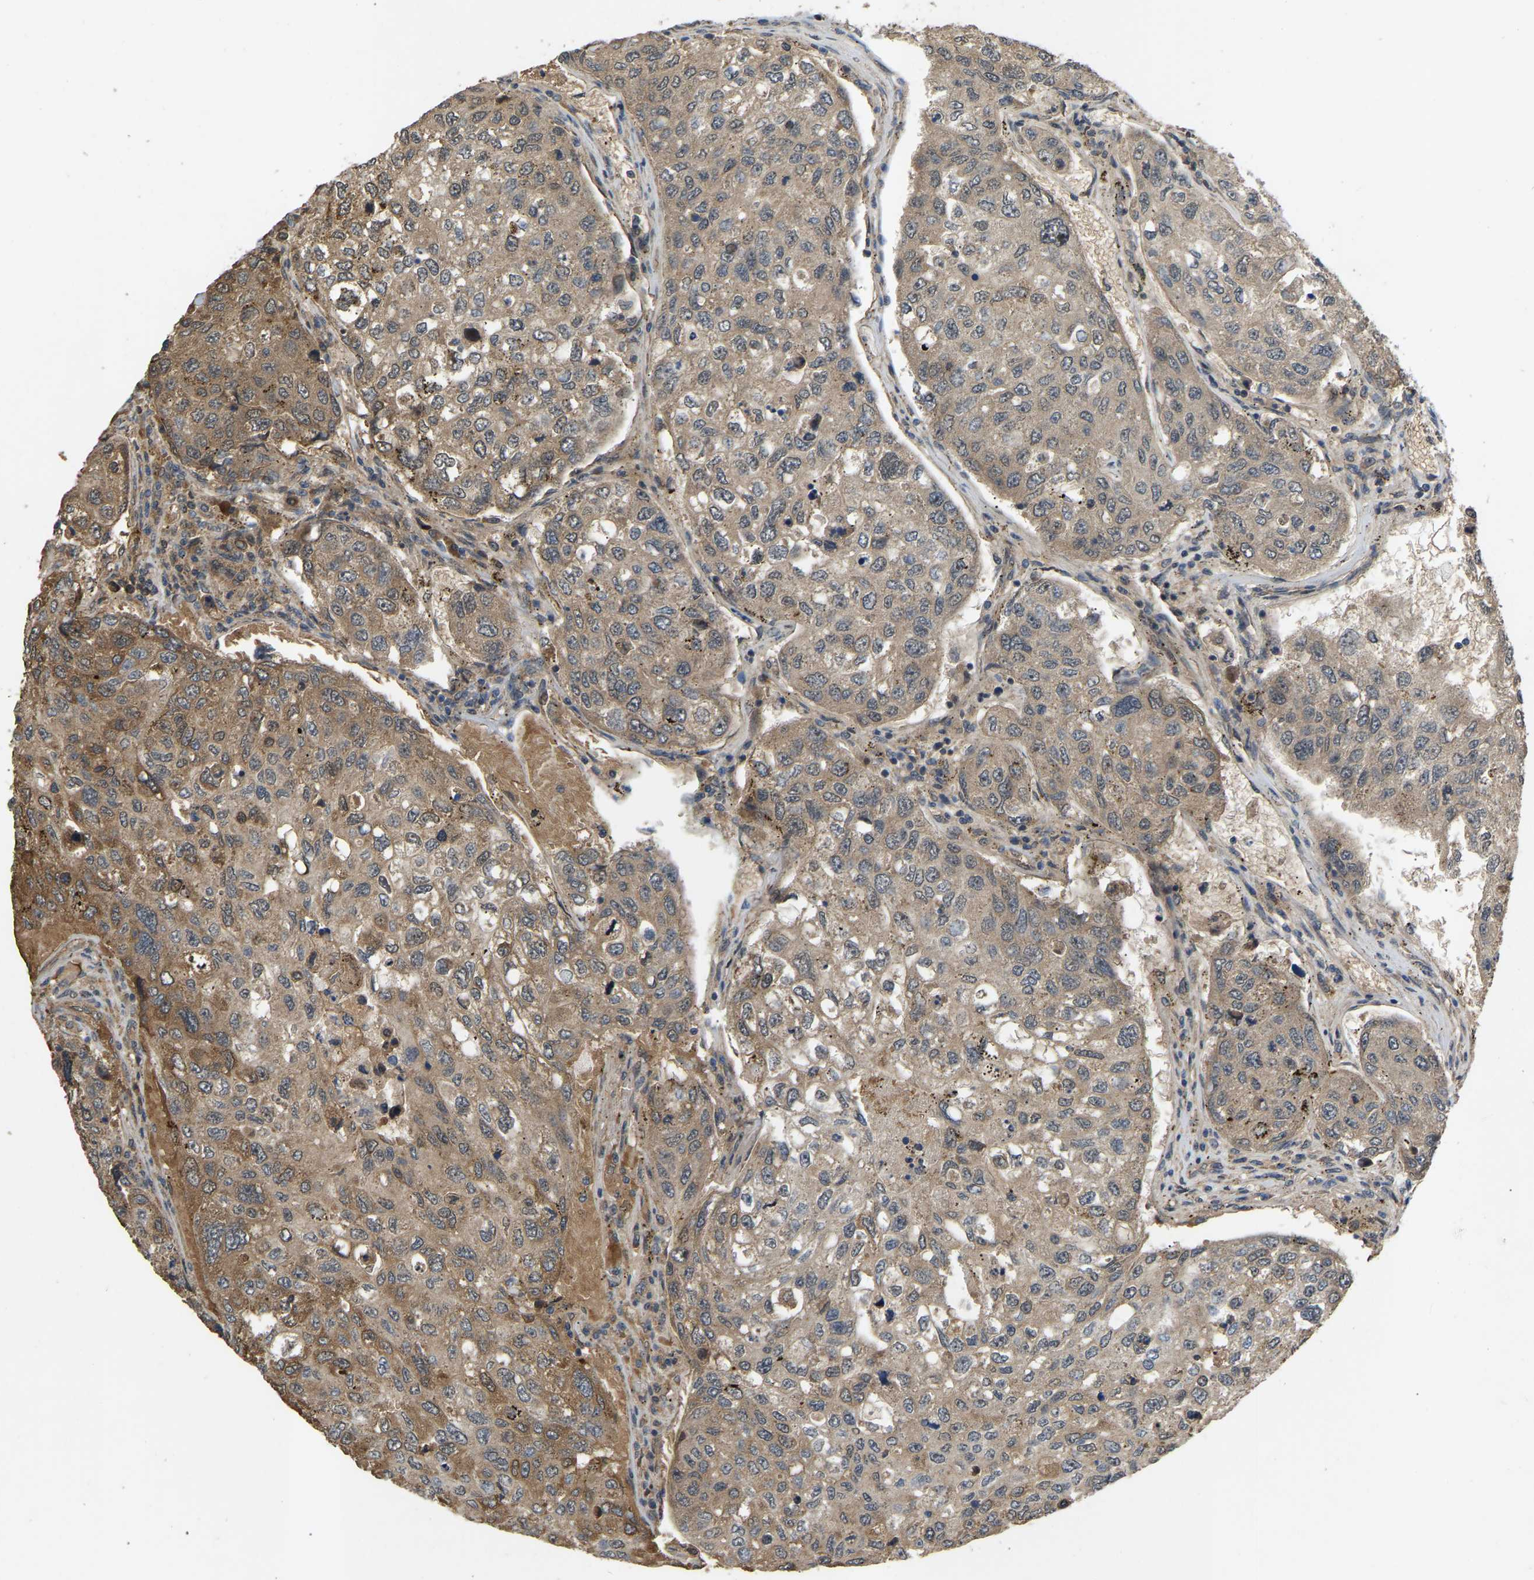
{"staining": {"intensity": "weak", "quantity": ">75%", "location": "cytoplasmic/membranous"}, "tissue": "urothelial cancer", "cell_type": "Tumor cells", "image_type": "cancer", "snomed": [{"axis": "morphology", "description": "Urothelial carcinoma, High grade"}, {"axis": "topography", "description": "Lymph node"}, {"axis": "topography", "description": "Urinary bladder"}], "caption": "Urothelial cancer was stained to show a protein in brown. There is low levels of weak cytoplasmic/membranous staining in about >75% of tumor cells.", "gene": "LIMK2", "patient": {"sex": "male", "age": 51}}